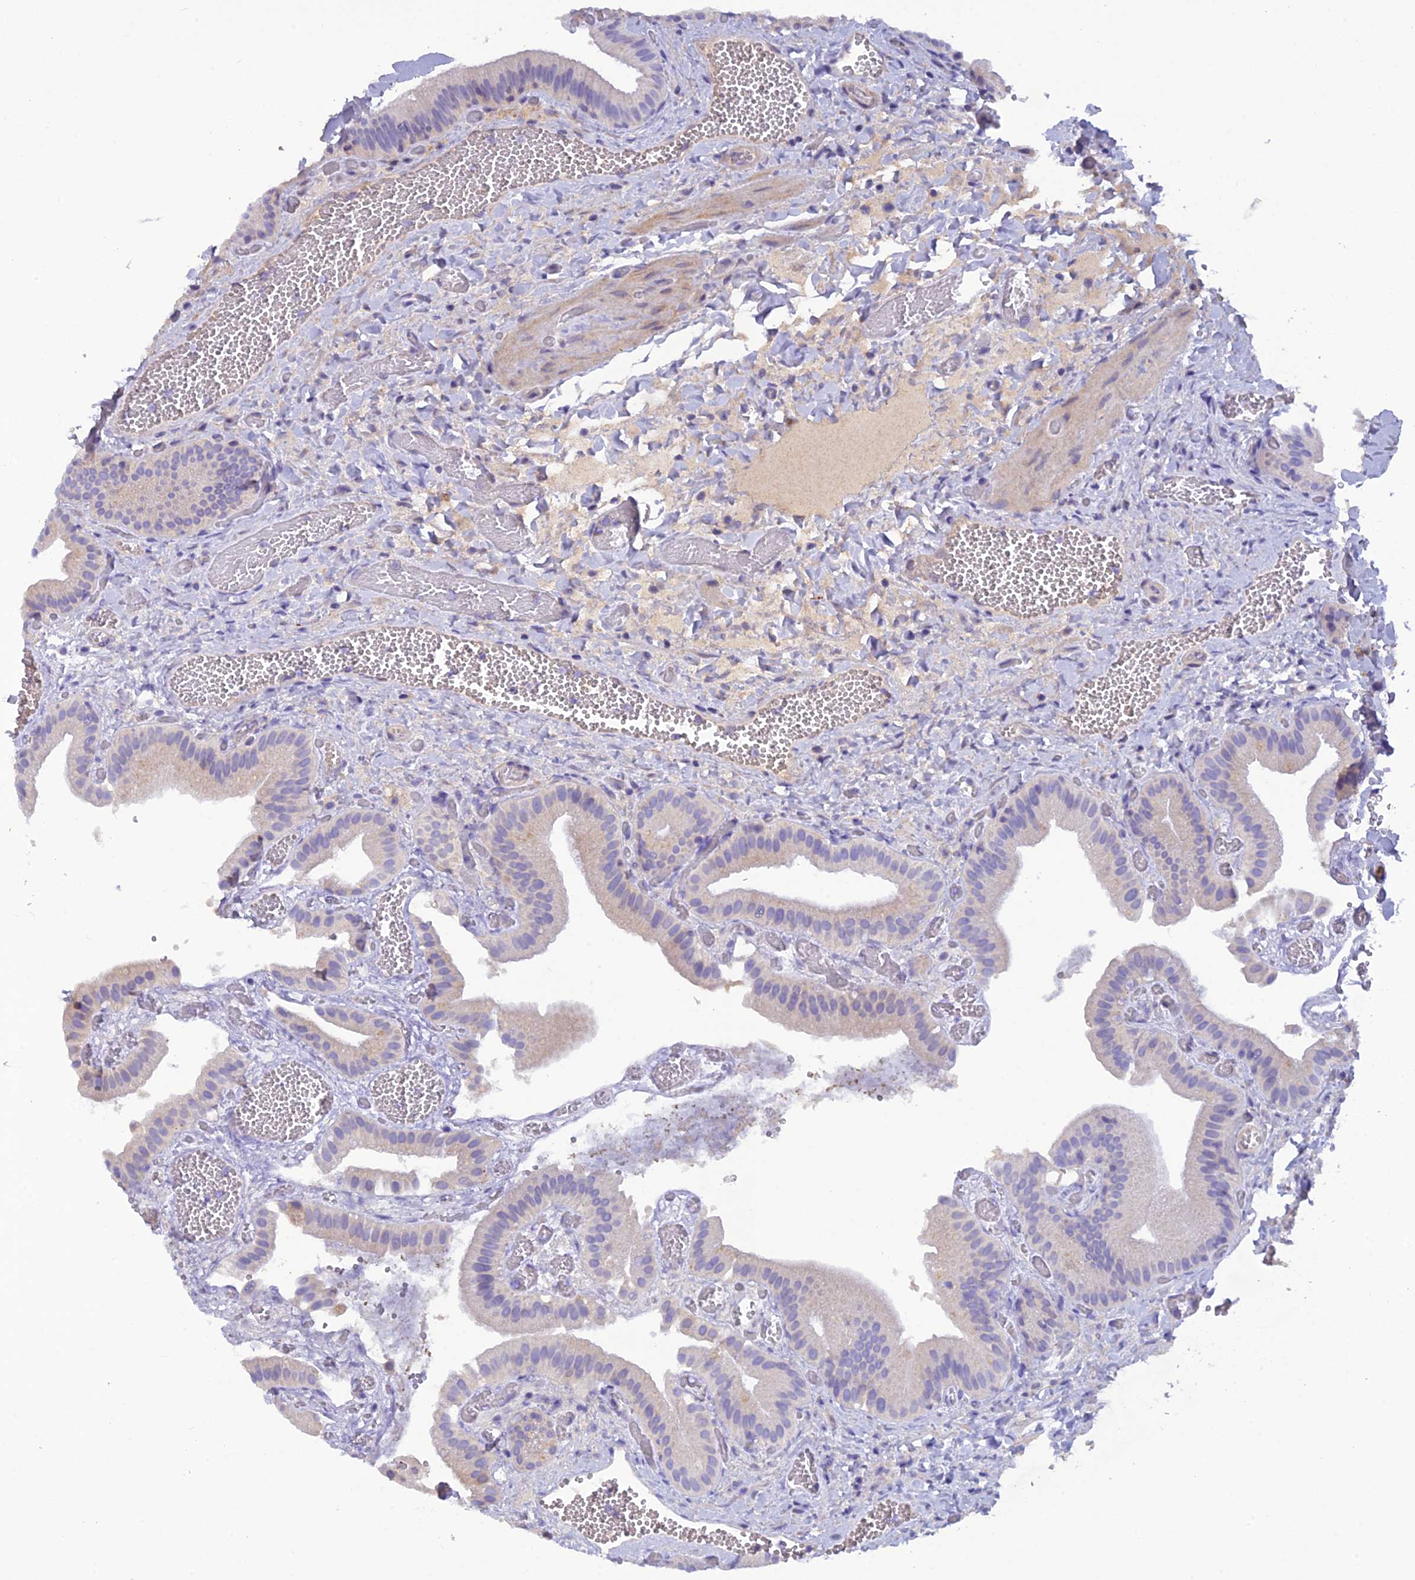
{"staining": {"intensity": "negative", "quantity": "none", "location": "none"}, "tissue": "gallbladder", "cell_type": "Glandular cells", "image_type": "normal", "snomed": [{"axis": "morphology", "description": "Normal tissue, NOS"}, {"axis": "topography", "description": "Gallbladder"}], "caption": "DAB immunohistochemical staining of normal gallbladder reveals no significant expression in glandular cells.", "gene": "PZP", "patient": {"sex": "female", "age": 64}}